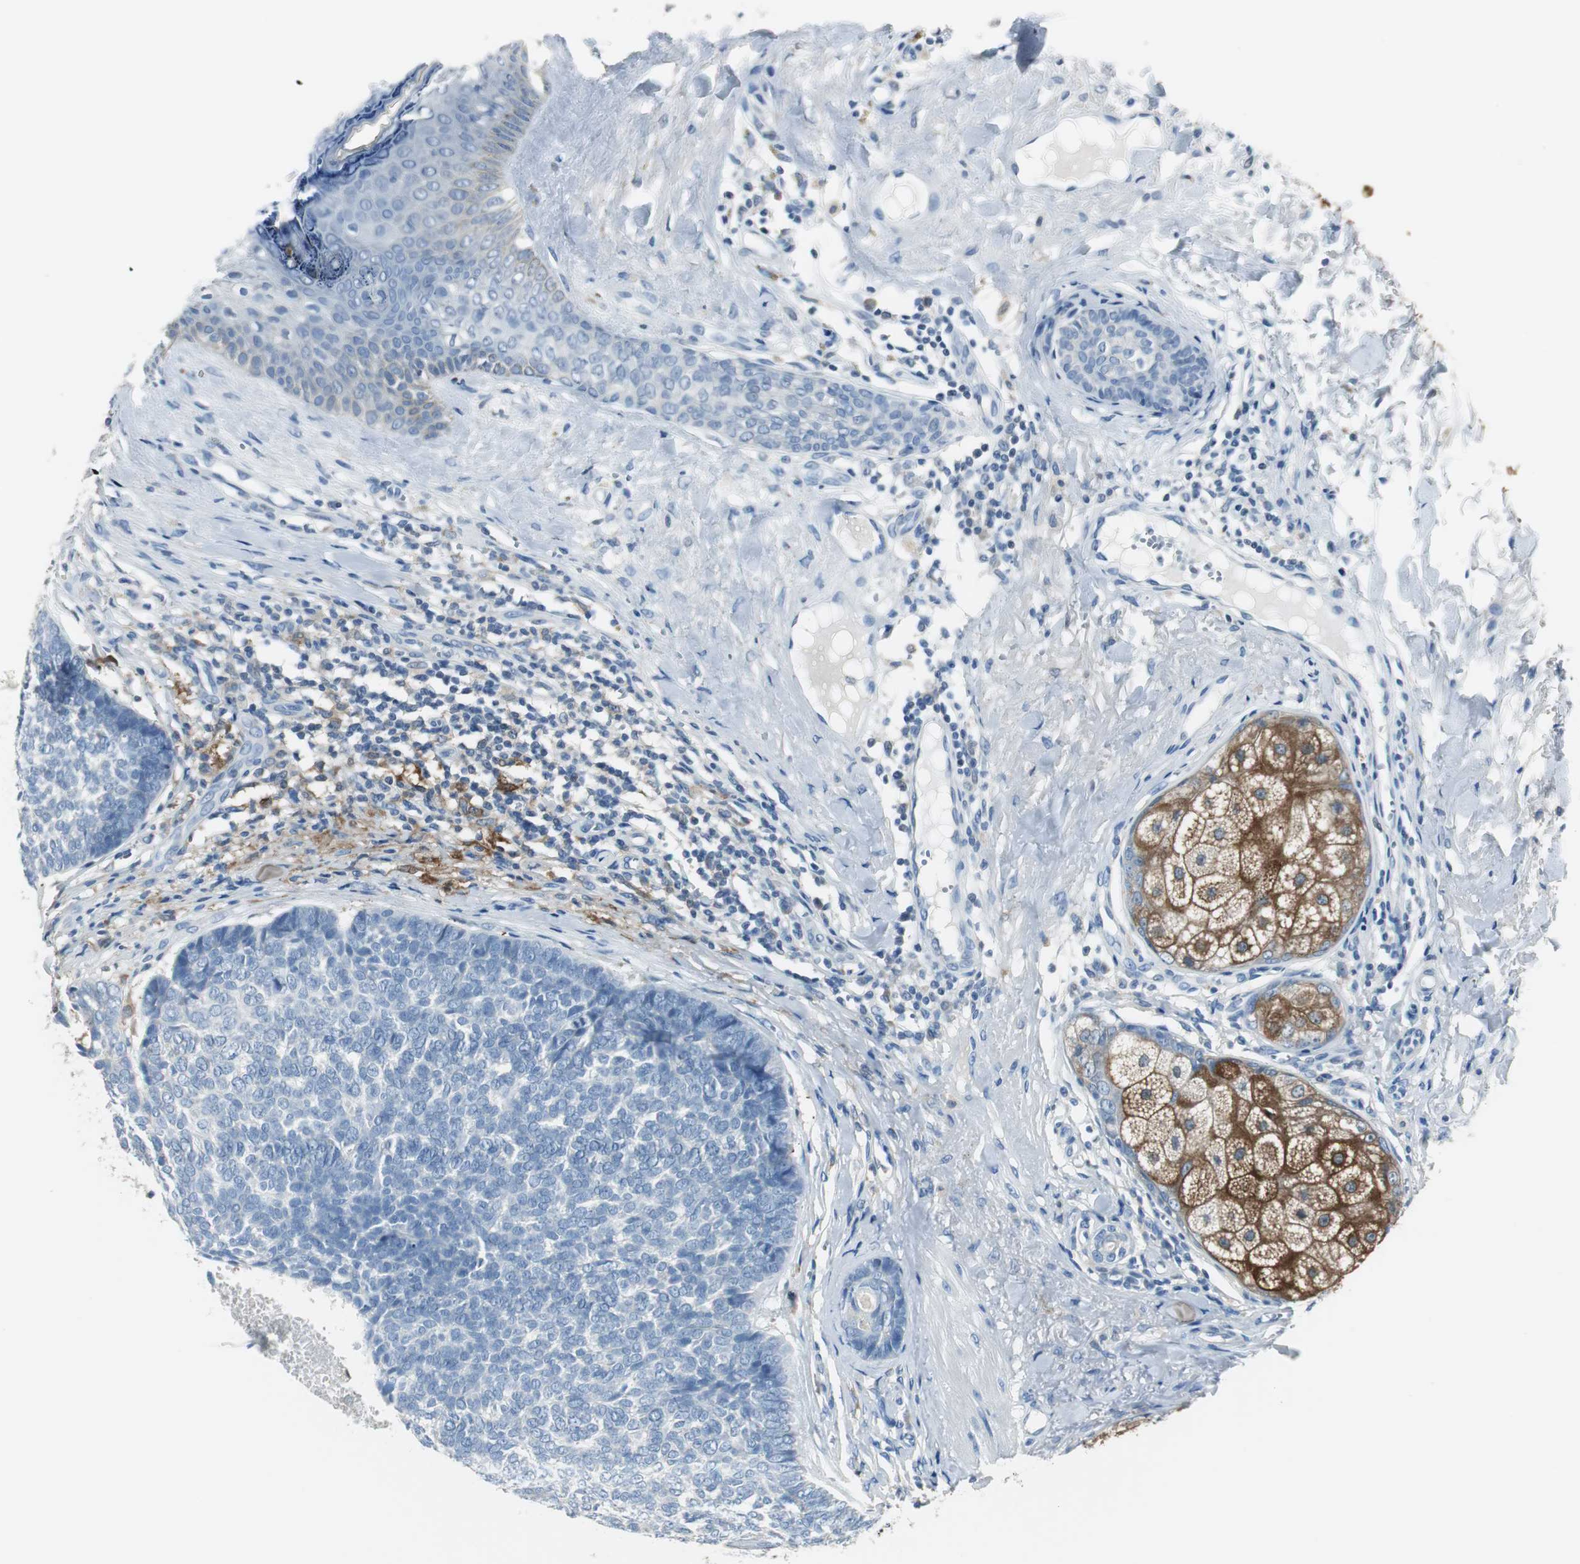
{"staining": {"intensity": "negative", "quantity": "none", "location": "none"}, "tissue": "skin cancer", "cell_type": "Tumor cells", "image_type": "cancer", "snomed": [{"axis": "morphology", "description": "Basal cell carcinoma"}, {"axis": "topography", "description": "Skin"}], "caption": "Protein analysis of basal cell carcinoma (skin) shows no significant positivity in tumor cells.", "gene": "MSTO1", "patient": {"sex": "male", "age": 84}}